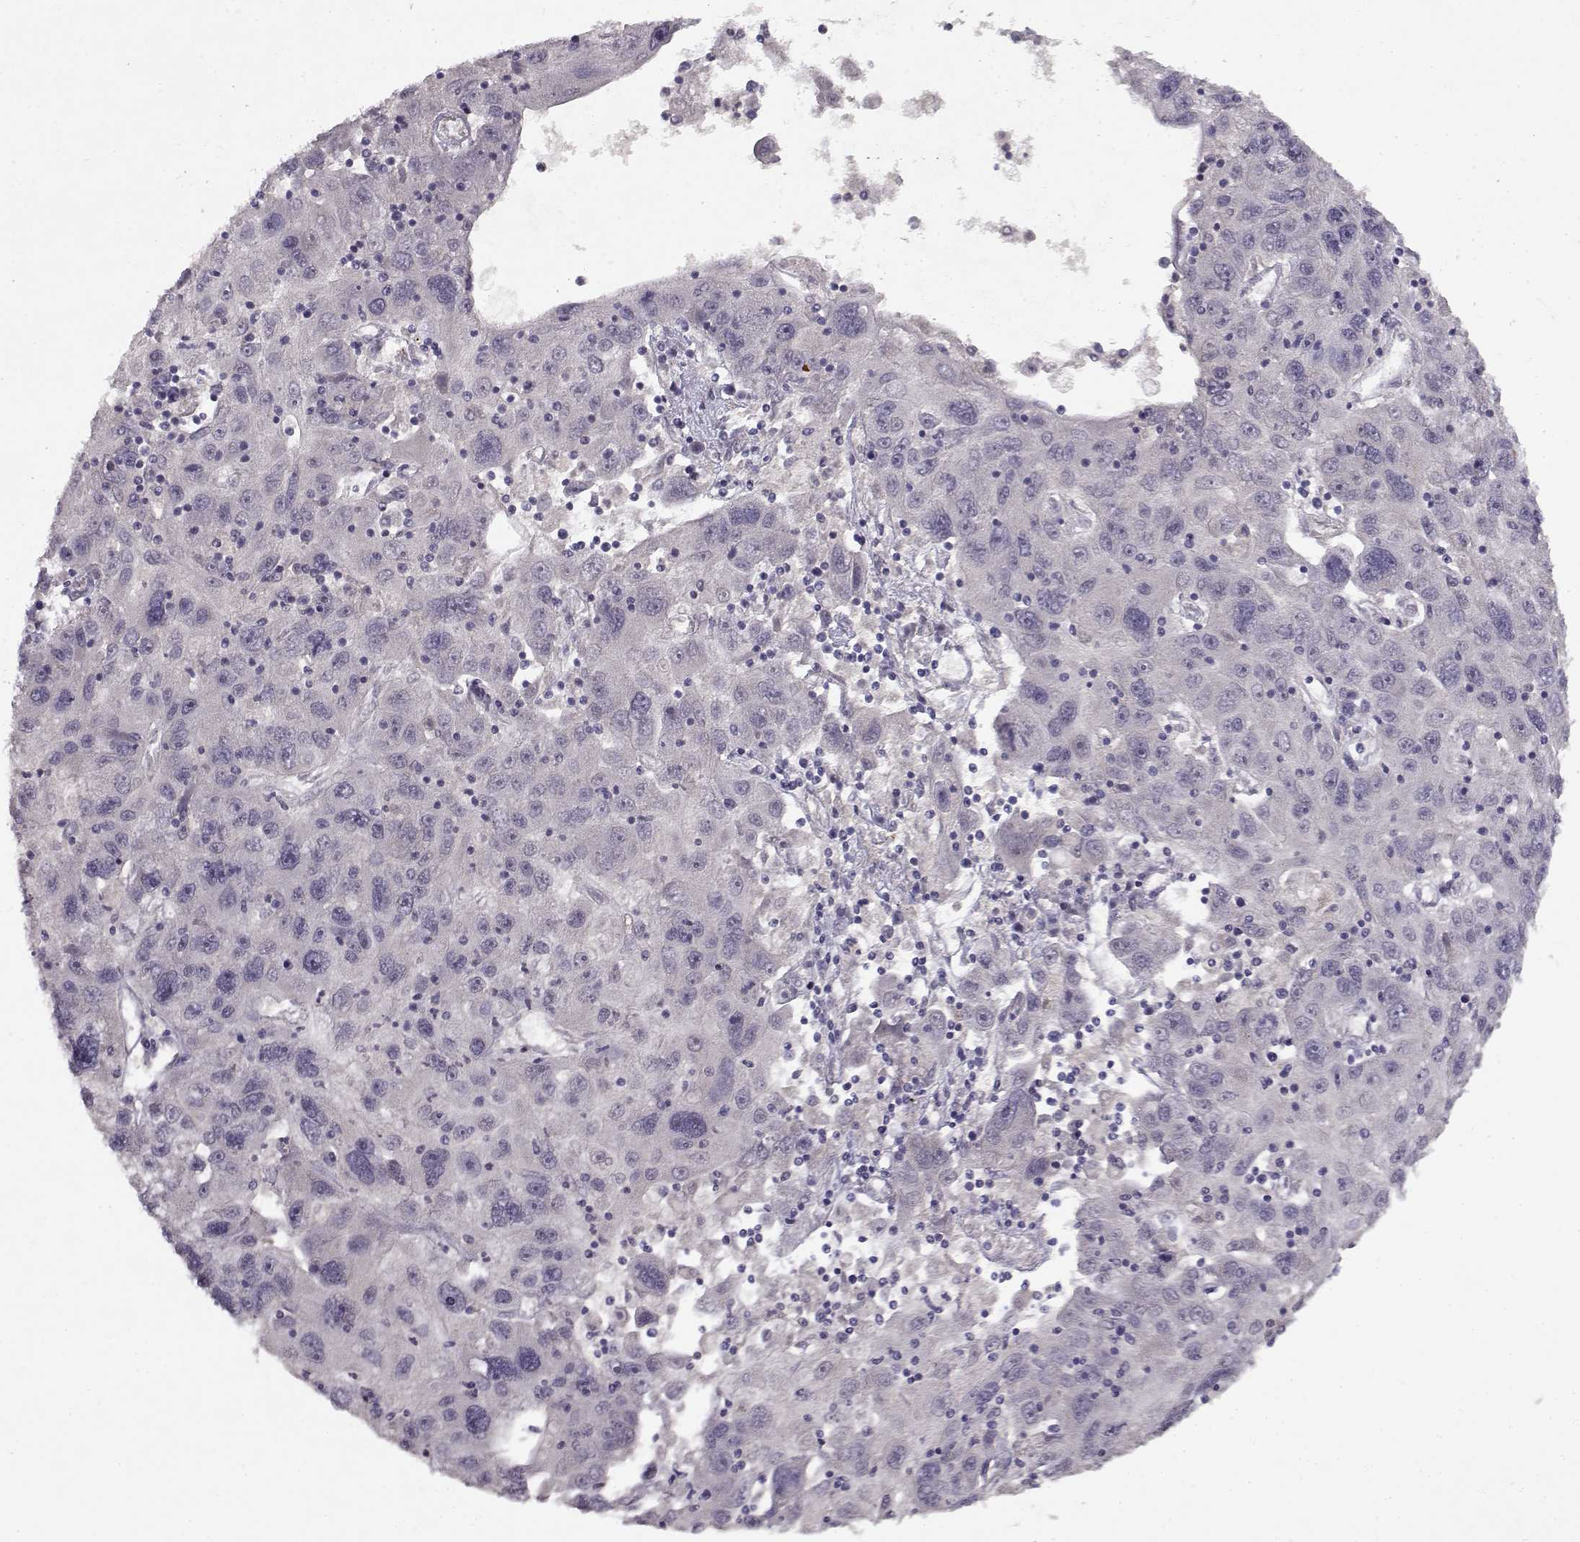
{"staining": {"intensity": "negative", "quantity": "none", "location": "none"}, "tissue": "stomach cancer", "cell_type": "Tumor cells", "image_type": "cancer", "snomed": [{"axis": "morphology", "description": "Adenocarcinoma, NOS"}, {"axis": "topography", "description": "Stomach"}], "caption": "Immunohistochemistry (IHC) of stomach adenocarcinoma exhibits no staining in tumor cells.", "gene": "BMX", "patient": {"sex": "male", "age": 56}}